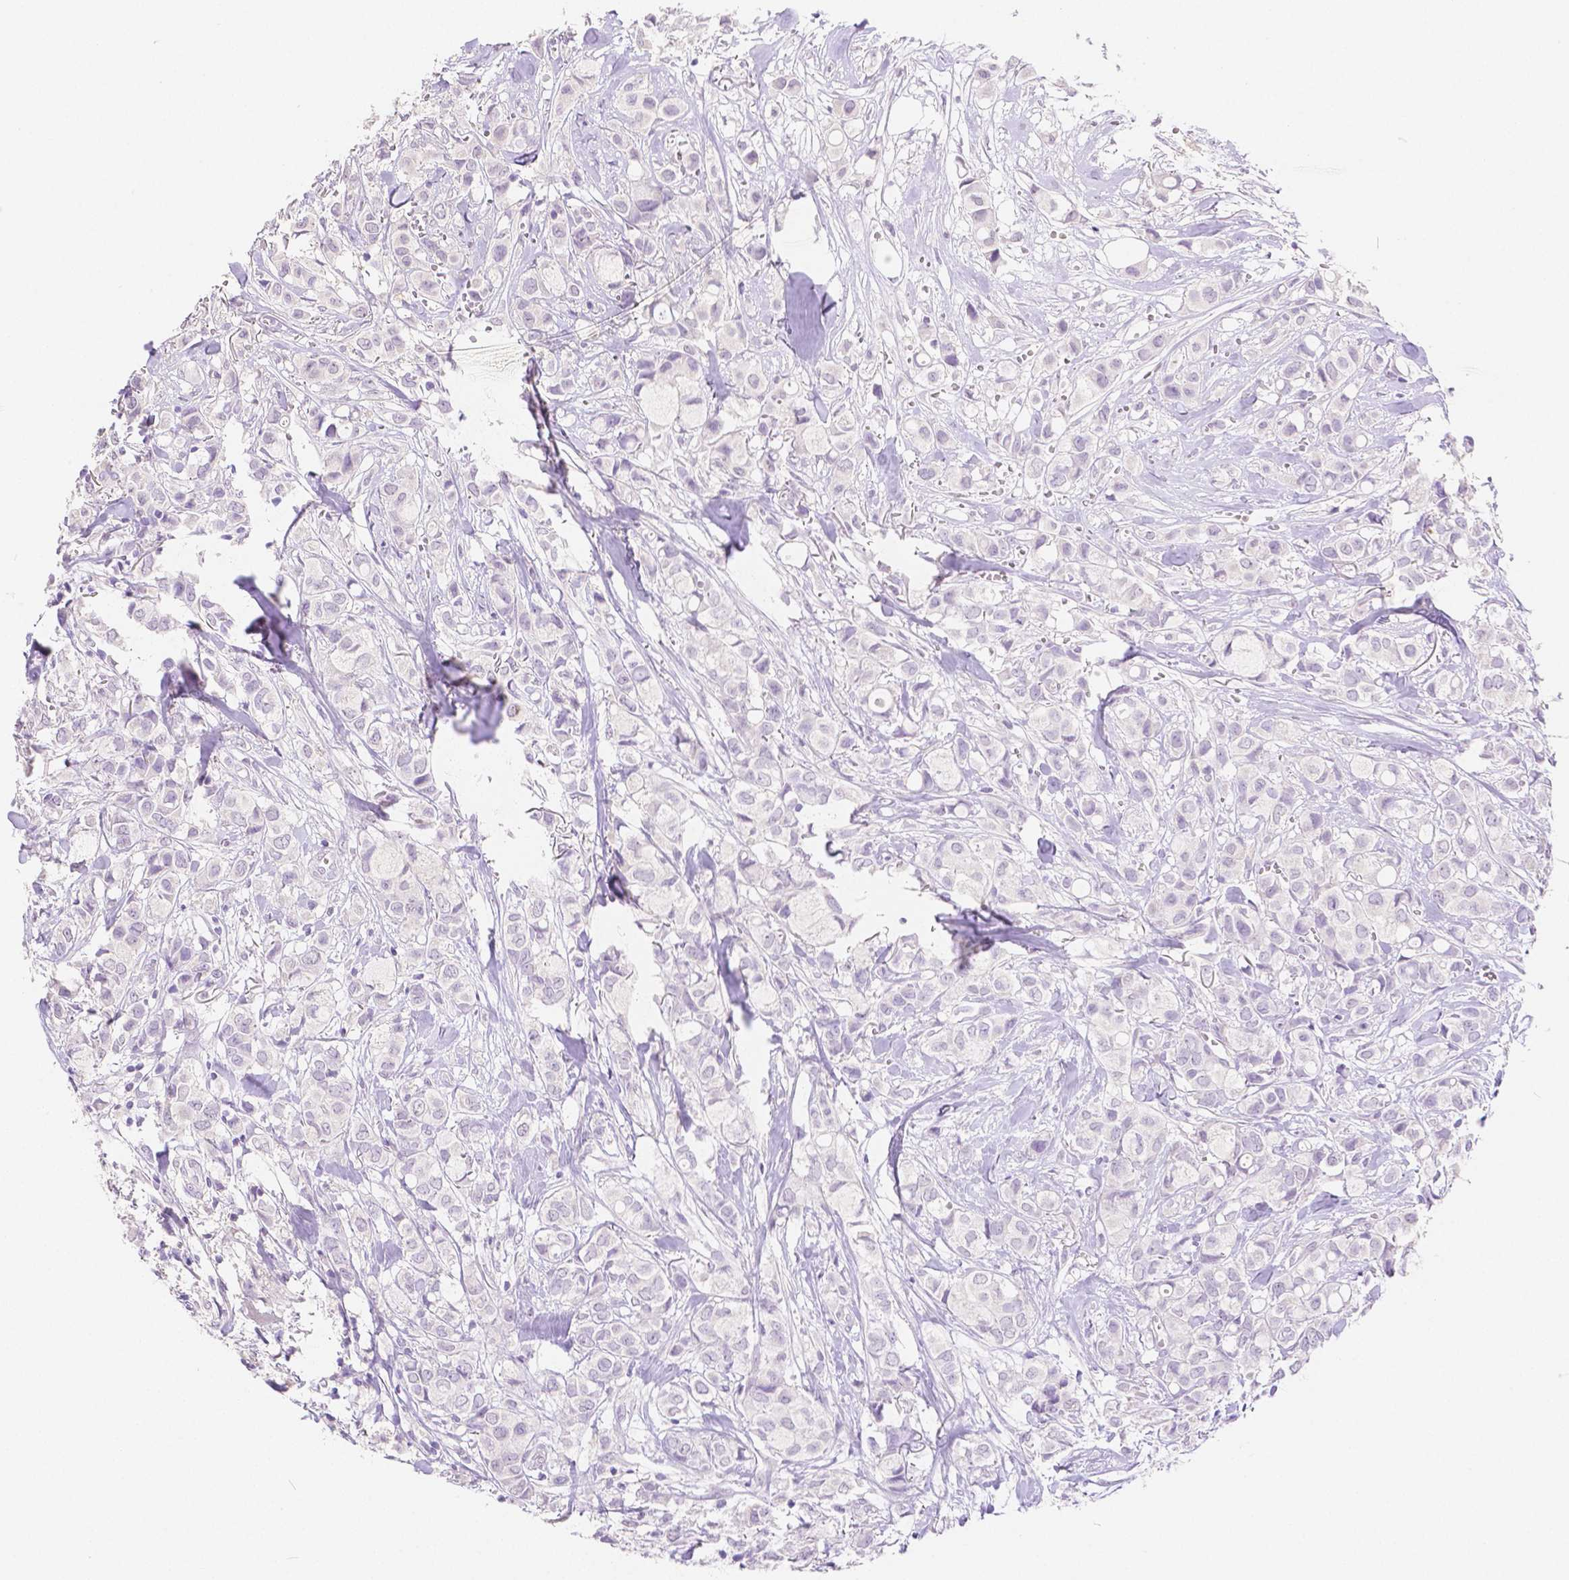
{"staining": {"intensity": "negative", "quantity": "none", "location": "none"}, "tissue": "breast cancer", "cell_type": "Tumor cells", "image_type": "cancer", "snomed": [{"axis": "morphology", "description": "Duct carcinoma"}, {"axis": "topography", "description": "Breast"}], "caption": "There is no significant positivity in tumor cells of breast cancer (invasive ductal carcinoma).", "gene": "HNF1B", "patient": {"sex": "female", "age": 85}}